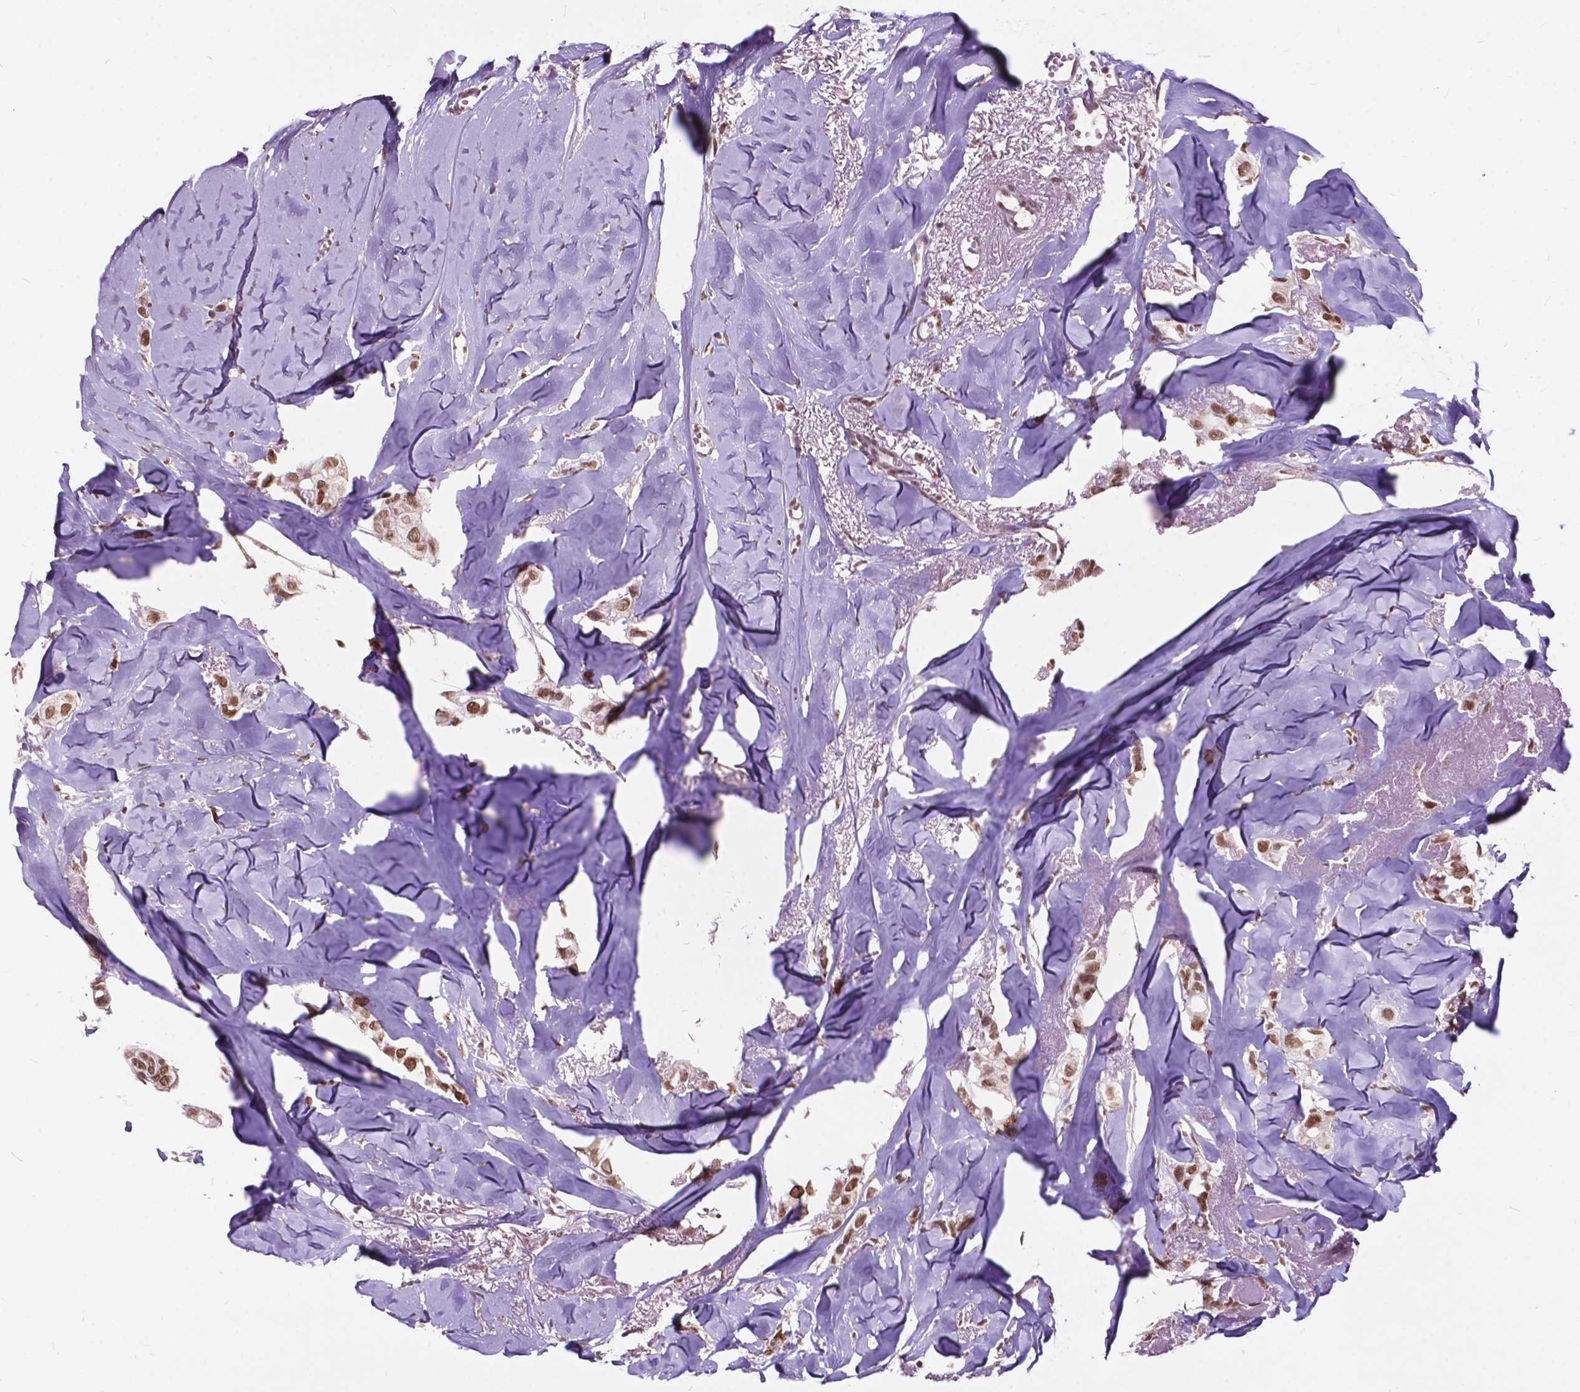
{"staining": {"intensity": "strong", "quantity": ">75%", "location": "cytoplasmic/membranous,nuclear"}, "tissue": "breast cancer", "cell_type": "Tumor cells", "image_type": "cancer", "snomed": [{"axis": "morphology", "description": "Duct carcinoma"}, {"axis": "topography", "description": "Breast"}], "caption": "Human breast invasive ductal carcinoma stained for a protein (brown) reveals strong cytoplasmic/membranous and nuclear positive expression in about >75% of tumor cells.", "gene": "MSH2", "patient": {"sex": "female", "age": 85}}